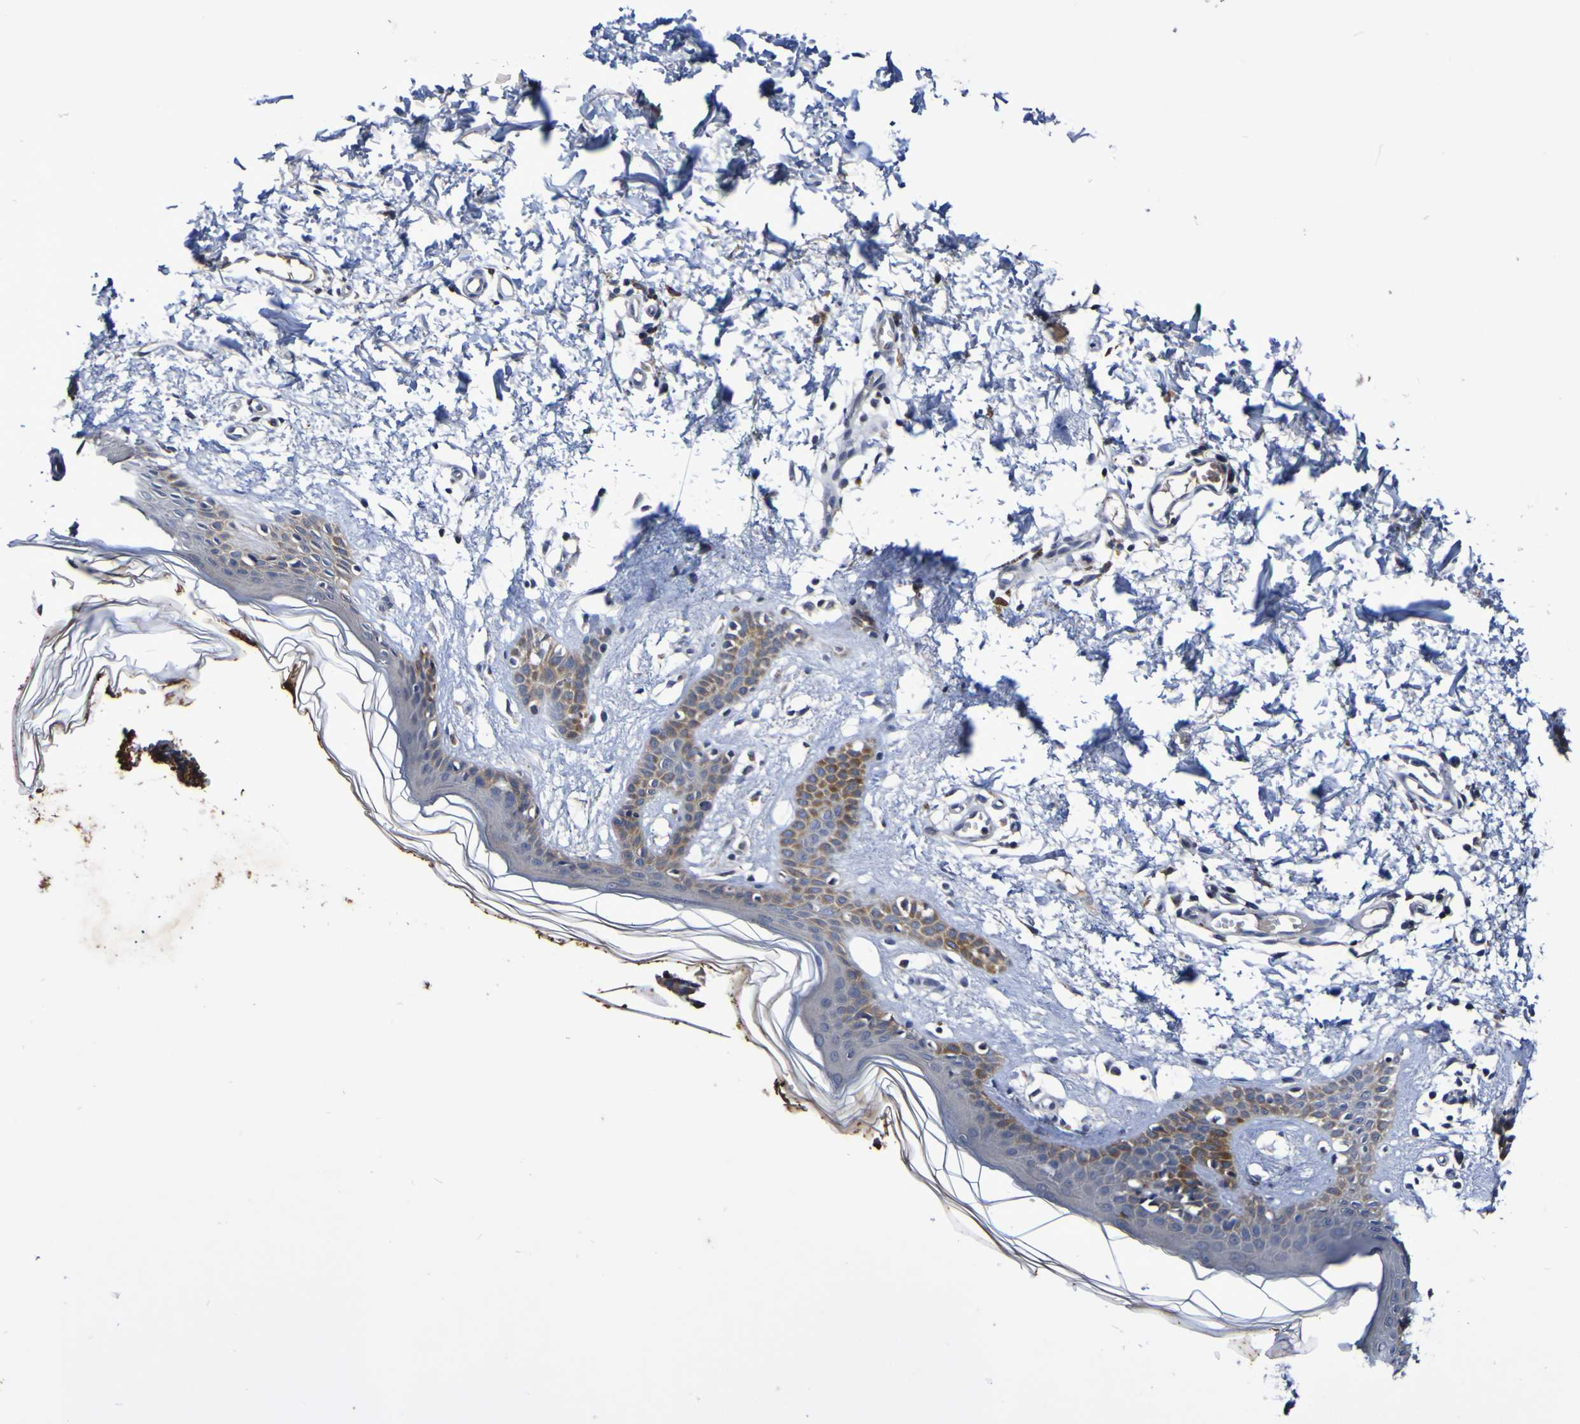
{"staining": {"intensity": "negative", "quantity": "none", "location": "none"}, "tissue": "skin", "cell_type": "Fibroblasts", "image_type": "normal", "snomed": [{"axis": "morphology", "description": "Normal tissue, NOS"}, {"axis": "topography", "description": "Skin"}], "caption": "This is an IHC image of normal skin. There is no staining in fibroblasts.", "gene": "PTP4A2", "patient": {"sex": "male", "age": 53}}